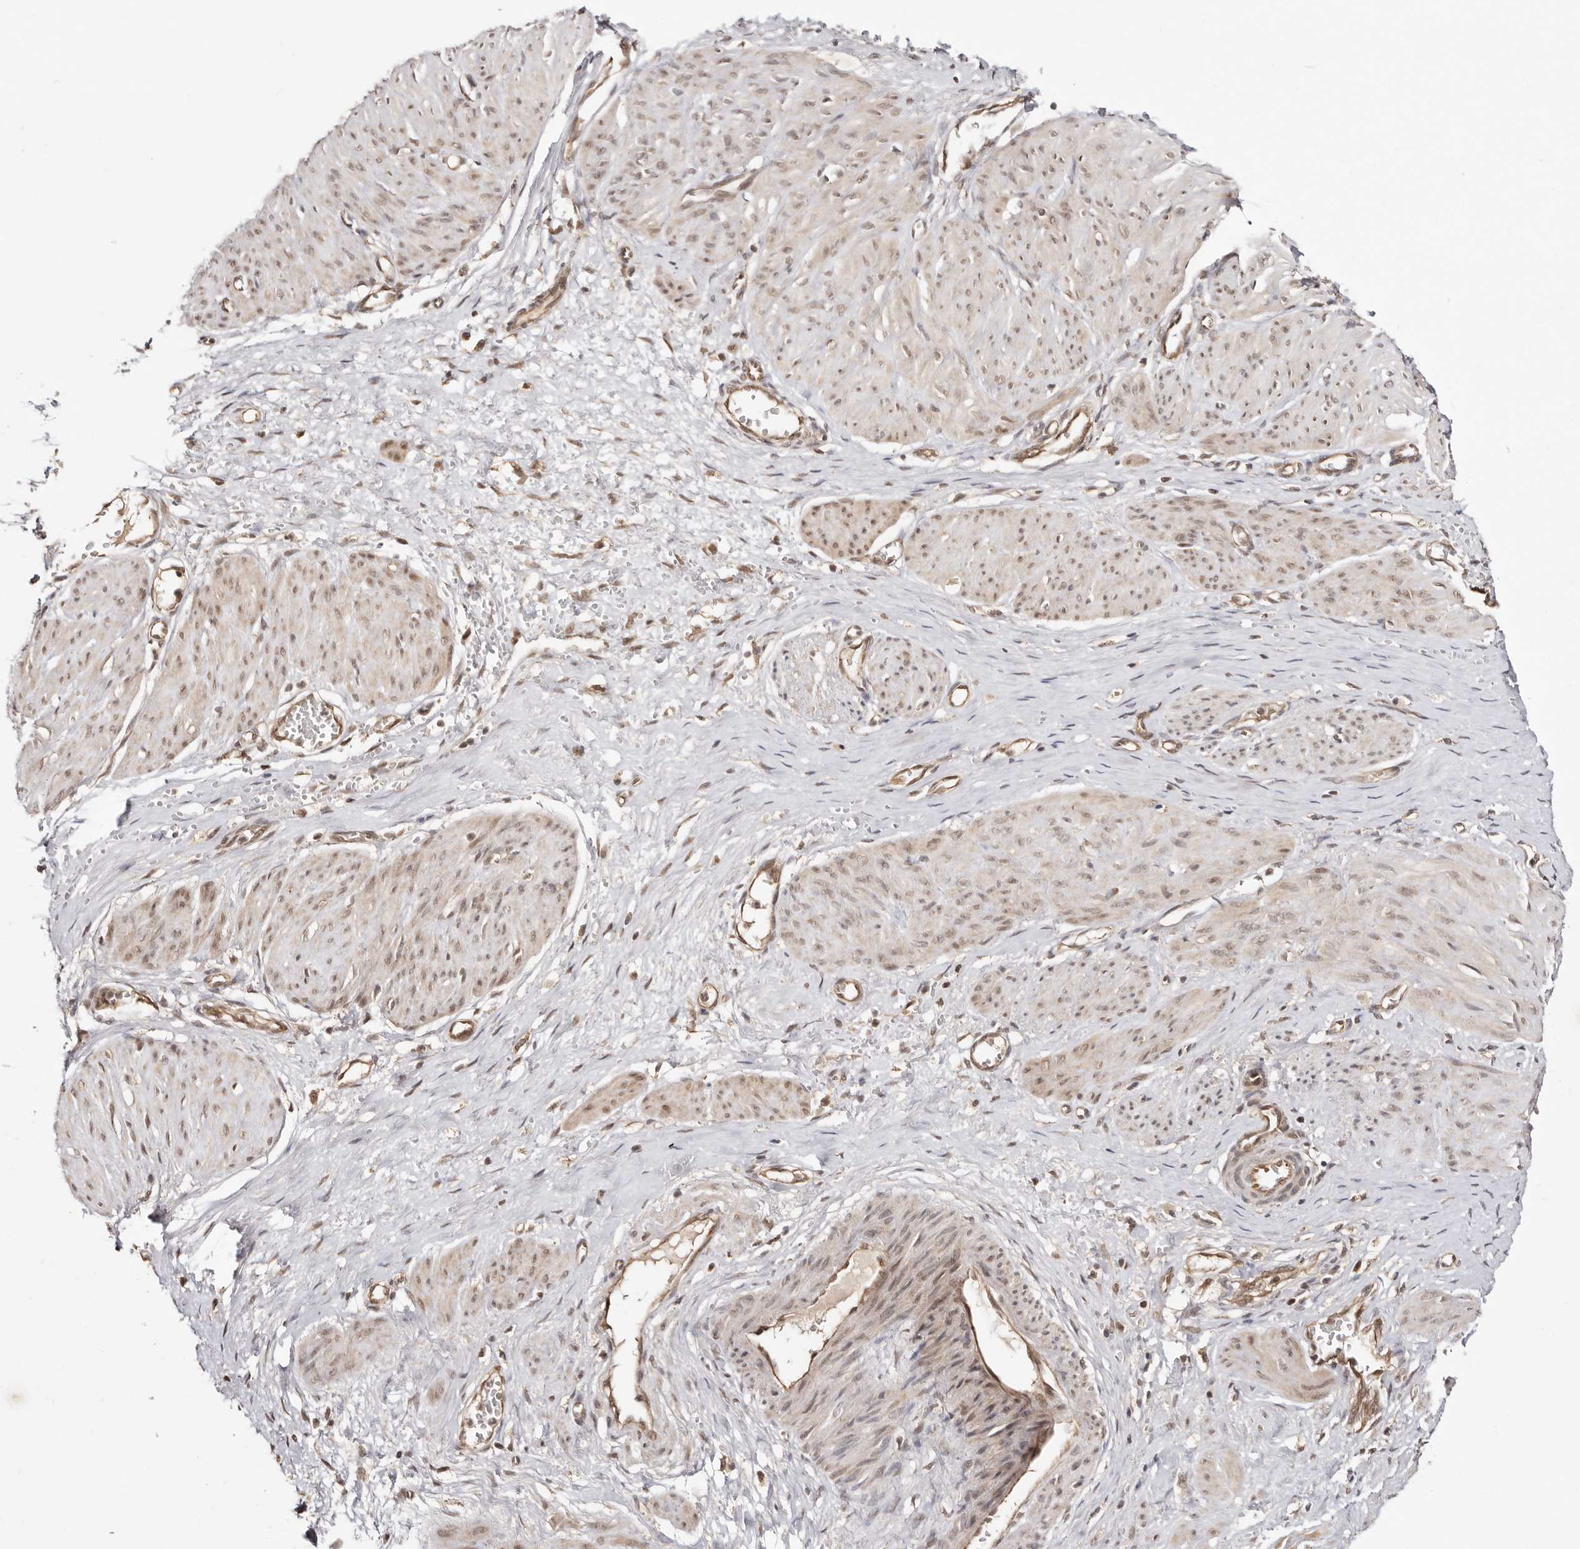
{"staining": {"intensity": "weak", "quantity": ">75%", "location": "cytoplasmic/membranous,nuclear"}, "tissue": "smooth muscle", "cell_type": "Smooth muscle cells", "image_type": "normal", "snomed": [{"axis": "morphology", "description": "Normal tissue, NOS"}, {"axis": "topography", "description": "Endometrium"}], "caption": "Immunohistochemistry (IHC) of normal human smooth muscle reveals low levels of weak cytoplasmic/membranous,nuclear expression in approximately >75% of smooth muscle cells. The protein of interest is stained brown, and the nuclei are stained in blue (DAB IHC with brightfield microscopy, high magnification).", "gene": "MED8", "patient": {"sex": "female", "age": 33}}